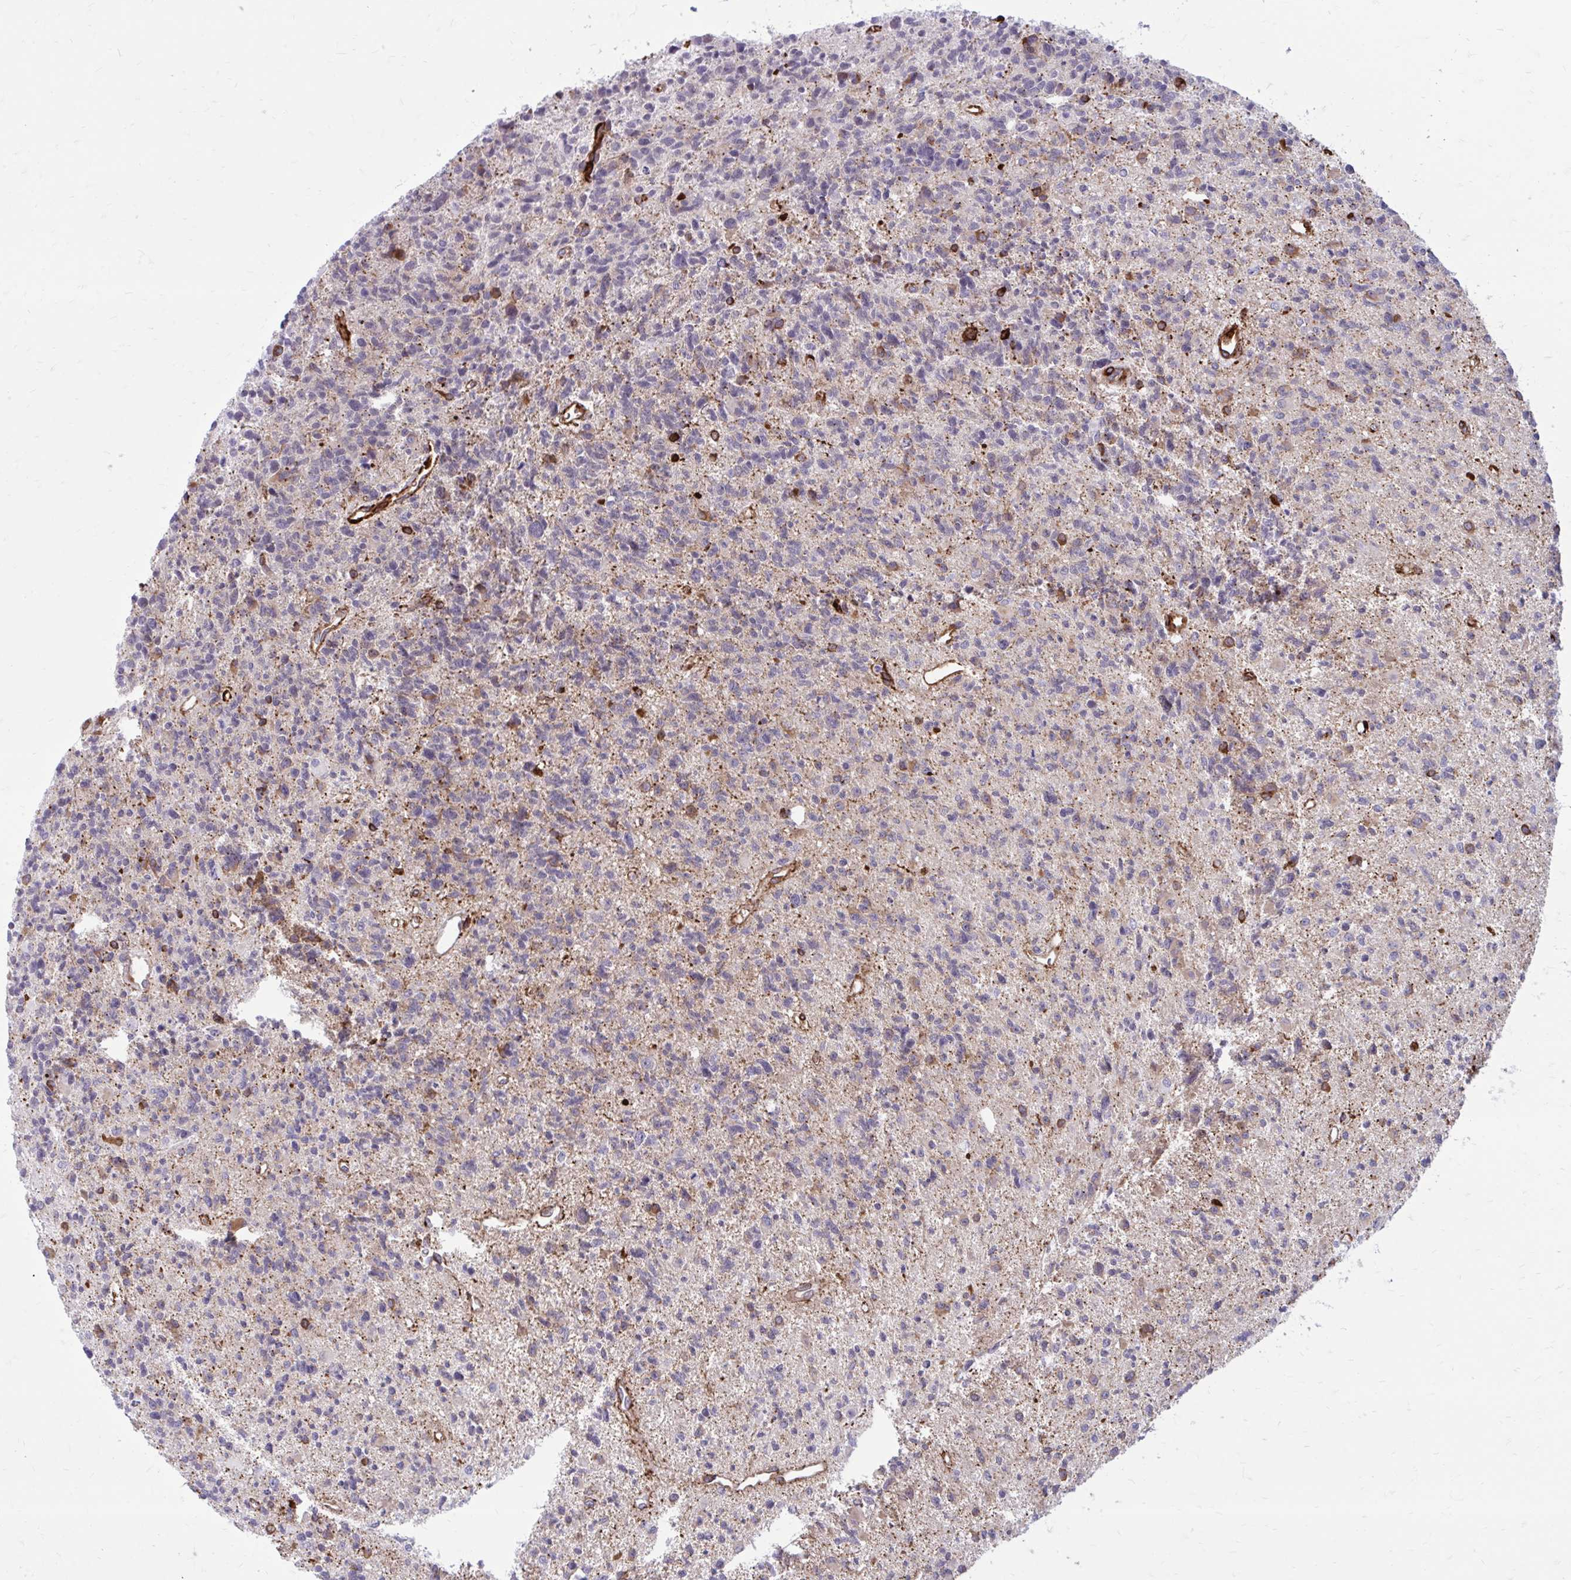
{"staining": {"intensity": "moderate", "quantity": "25%-75%", "location": "cytoplasmic/membranous"}, "tissue": "glioma", "cell_type": "Tumor cells", "image_type": "cancer", "snomed": [{"axis": "morphology", "description": "Glioma, malignant, High grade"}, {"axis": "topography", "description": "Brain"}], "caption": "Moderate cytoplasmic/membranous protein positivity is present in about 25%-75% of tumor cells in glioma. The staining was performed using DAB (3,3'-diaminobenzidine), with brown indicating positive protein expression. Nuclei are stained blue with hematoxylin.", "gene": "BEND5", "patient": {"sex": "male", "age": 29}}